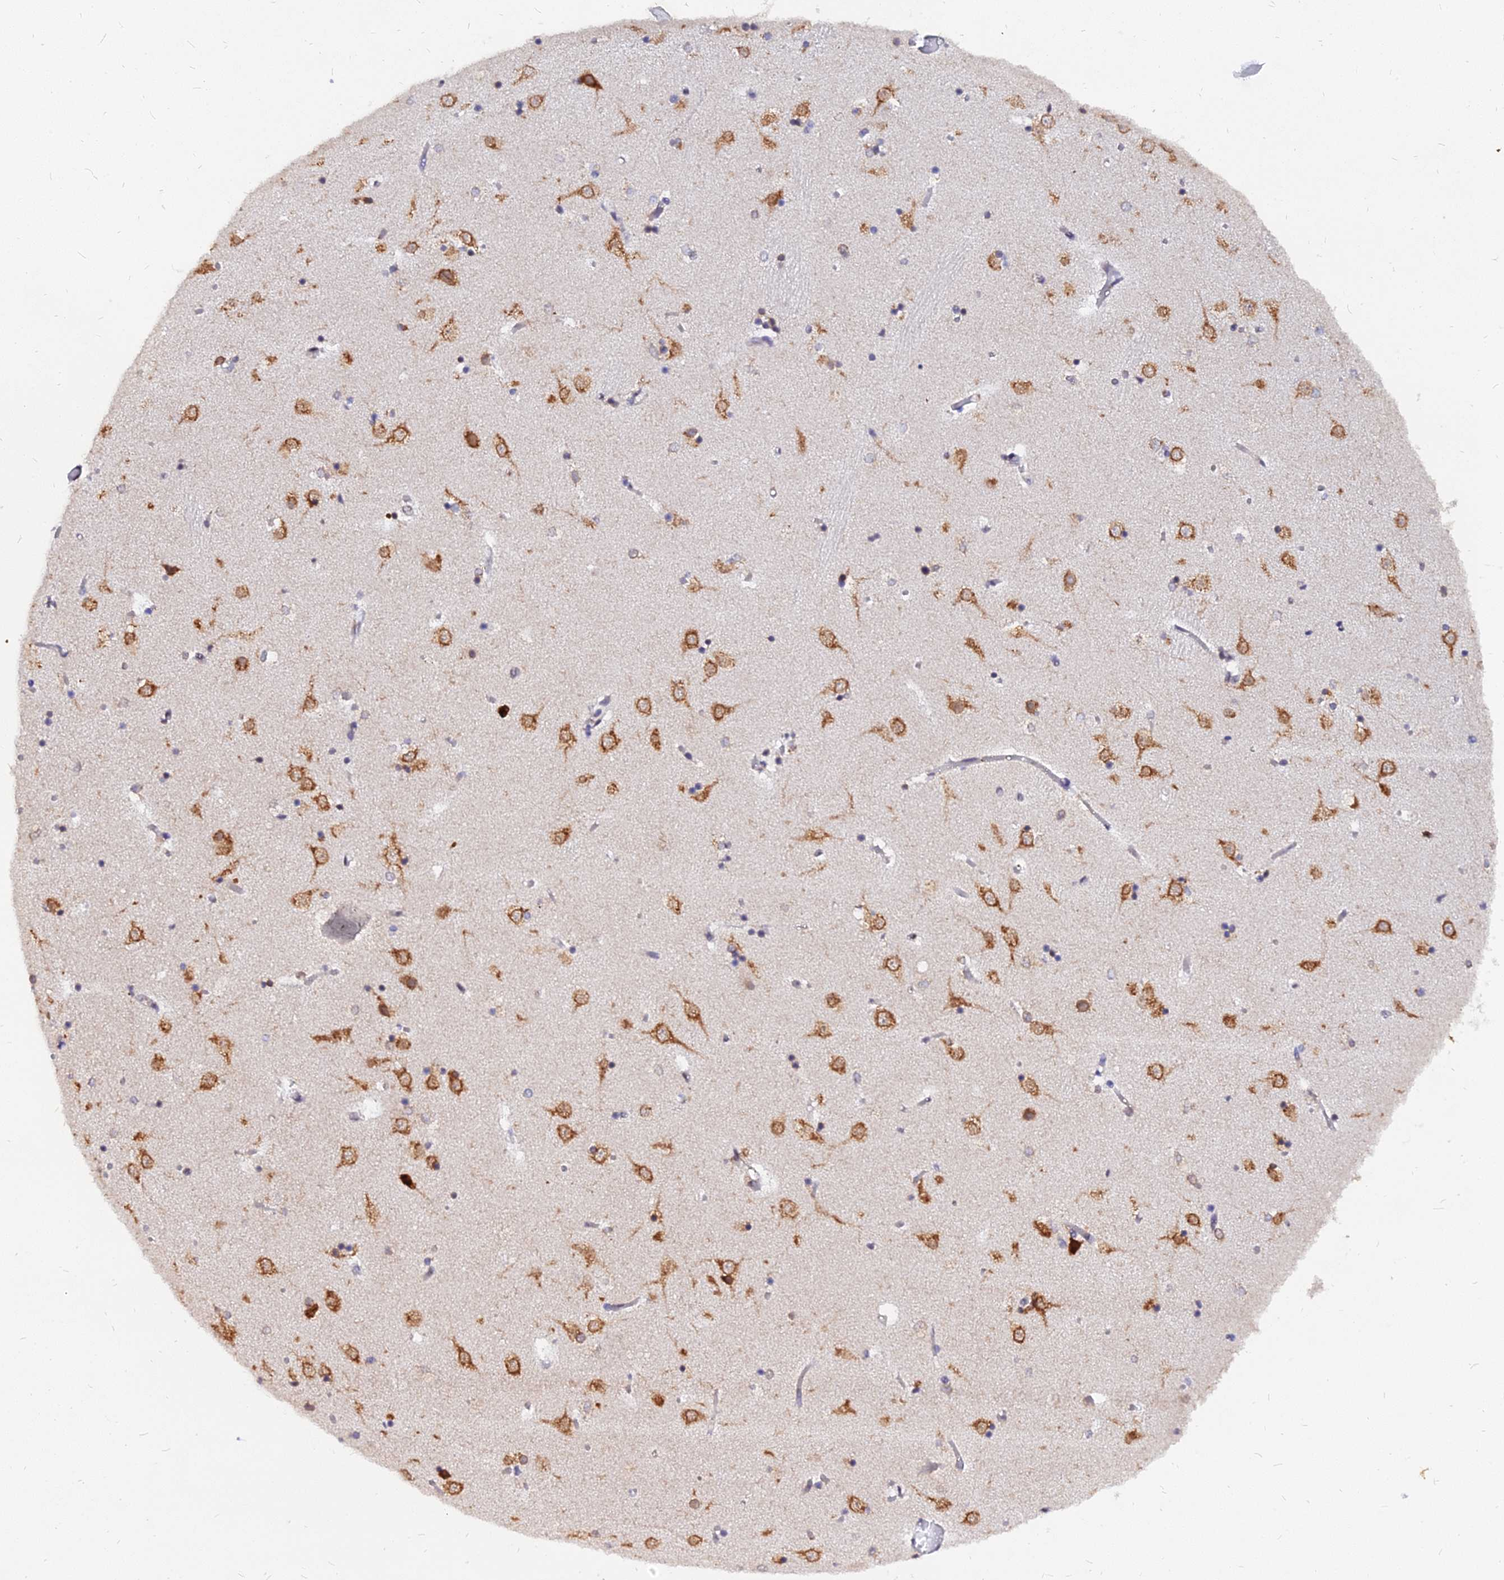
{"staining": {"intensity": "weak", "quantity": "<25%", "location": "cytoplasmic/membranous"}, "tissue": "caudate", "cell_type": "Glial cells", "image_type": "normal", "snomed": [{"axis": "morphology", "description": "Normal tissue, NOS"}, {"axis": "topography", "description": "Lateral ventricle wall"}], "caption": "An image of caudate stained for a protein displays no brown staining in glial cells. Nuclei are stained in blue.", "gene": "RNF121", "patient": {"sex": "female", "age": 52}}